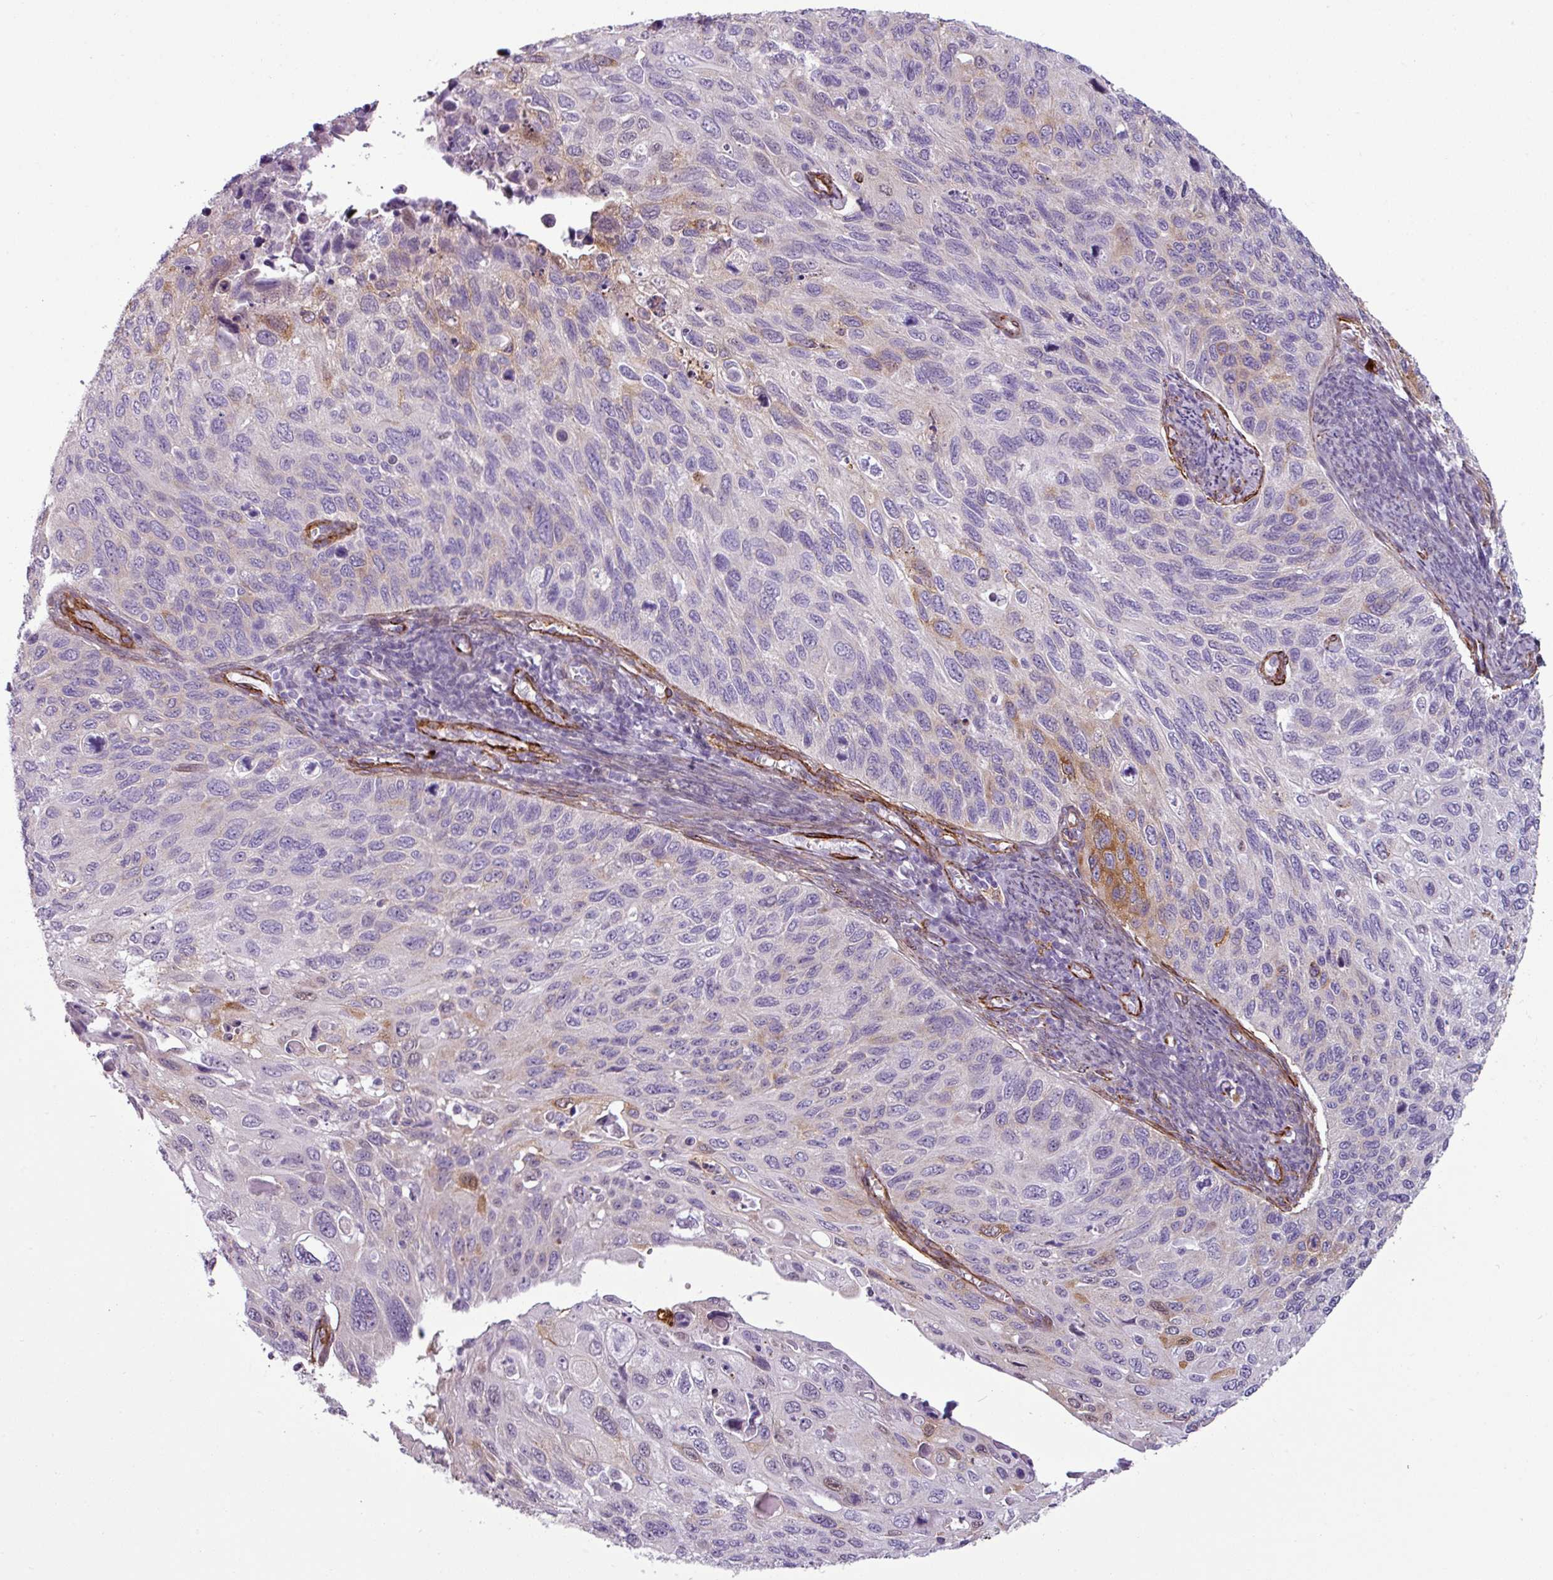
{"staining": {"intensity": "negative", "quantity": "none", "location": "none"}, "tissue": "cervical cancer", "cell_type": "Tumor cells", "image_type": "cancer", "snomed": [{"axis": "morphology", "description": "Squamous cell carcinoma, NOS"}, {"axis": "topography", "description": "Cervix"}], "caption": "The photomicrograph reveals no significant staining in tumor cells of cervical cancer (squamous cell carcinoma). Nuclei are stained in blue.", "gene": "ATP10A", "patient": {"sex": "female", "age": 70}}